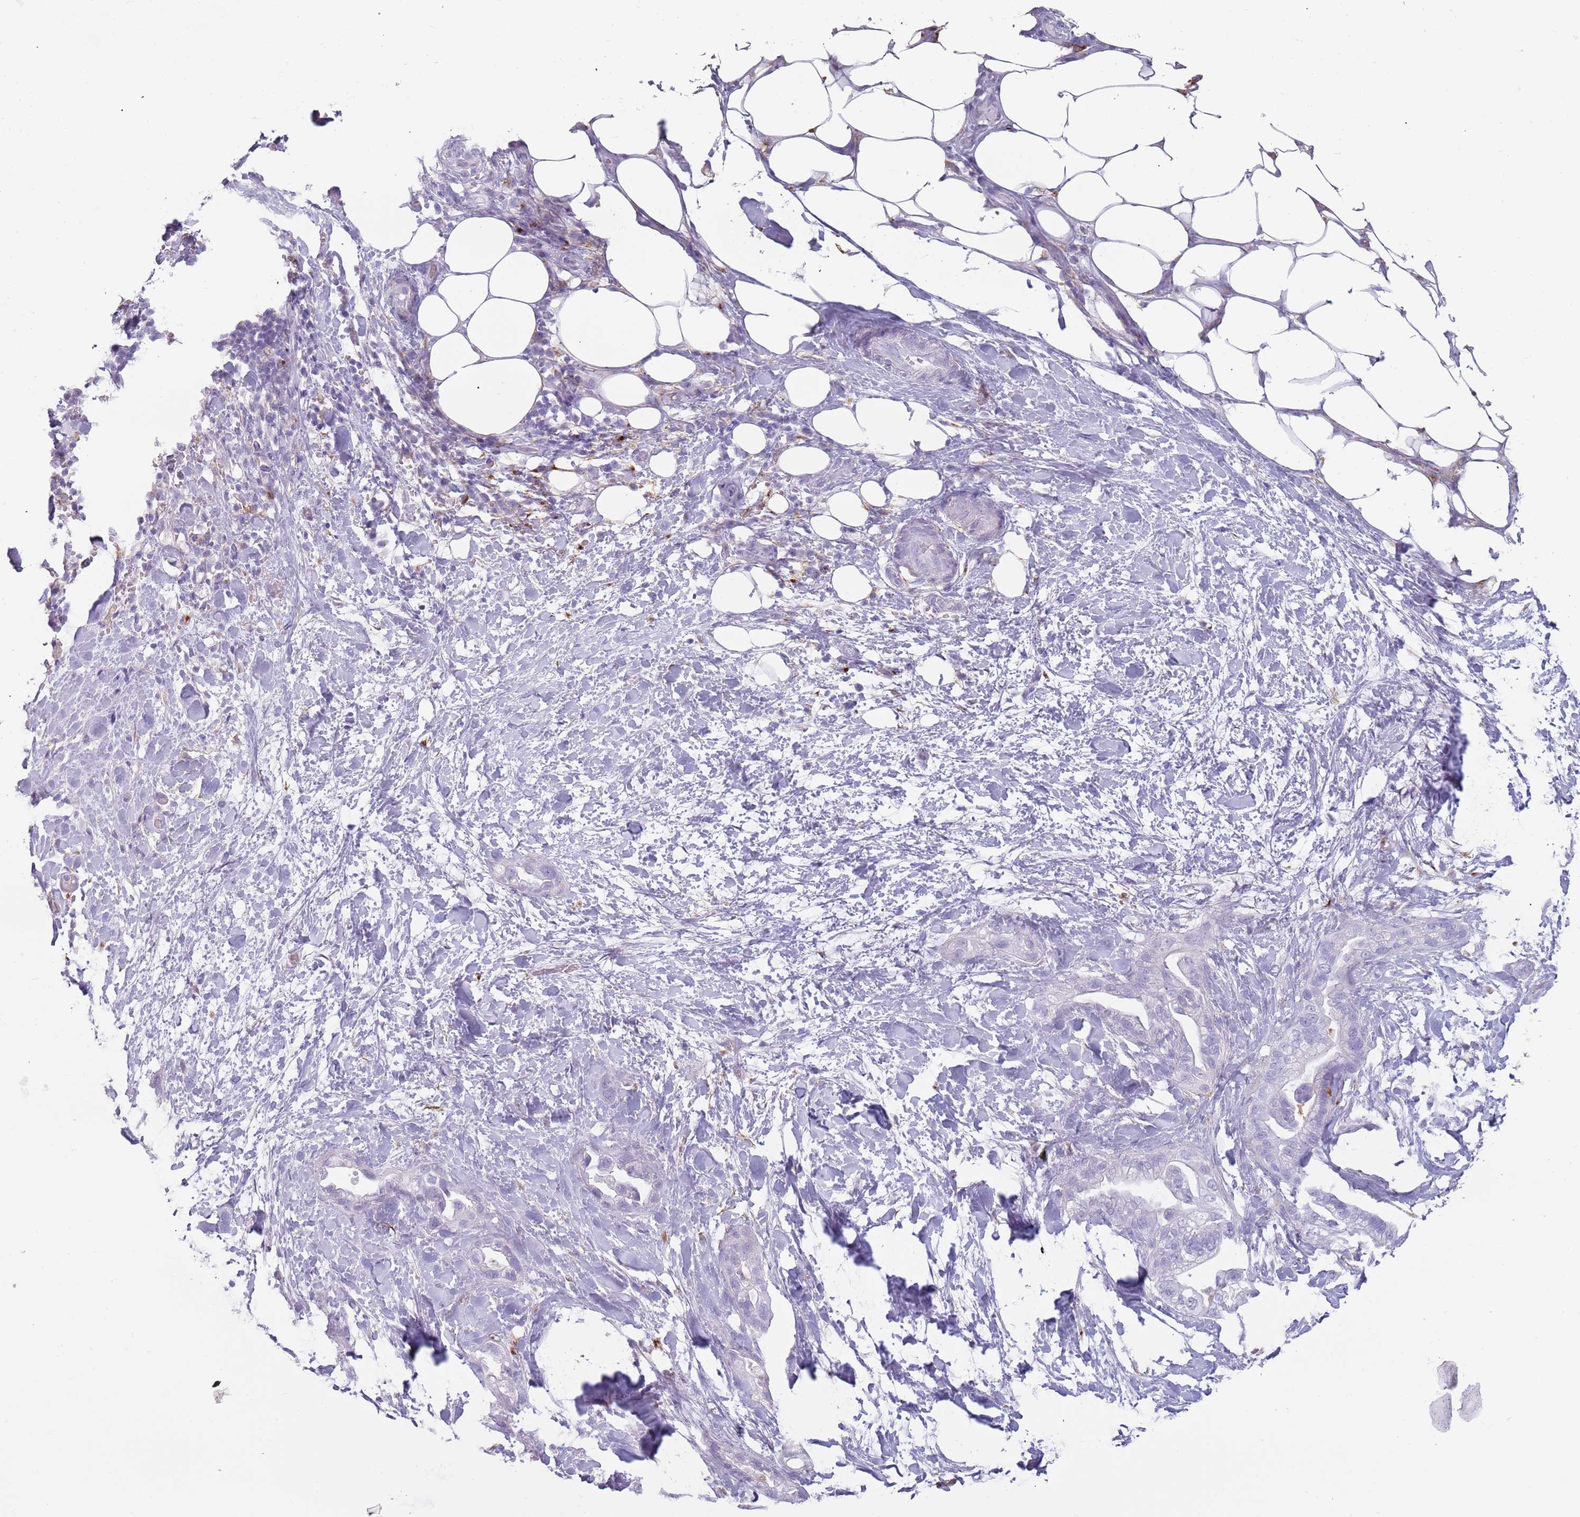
{"staining": {"intensity": "negative", "quantity": "none", "location": "none"}, "tissue": "pancreatic cancer", "cell_type": "Tumor cells", "image_type": "cancer", "snomed": [{"axis": "morphology", "description": "Adenocarcinoma, NOS"}, {"axis": "topography", "description": "Pancreas"}], "caption": "This is an IHC histopathology image of pancreatic adenocarcinoma. There is no staining in tumor cells.", "gene": "COLEC12", "patient": {"sex": "male", "age": 44}}